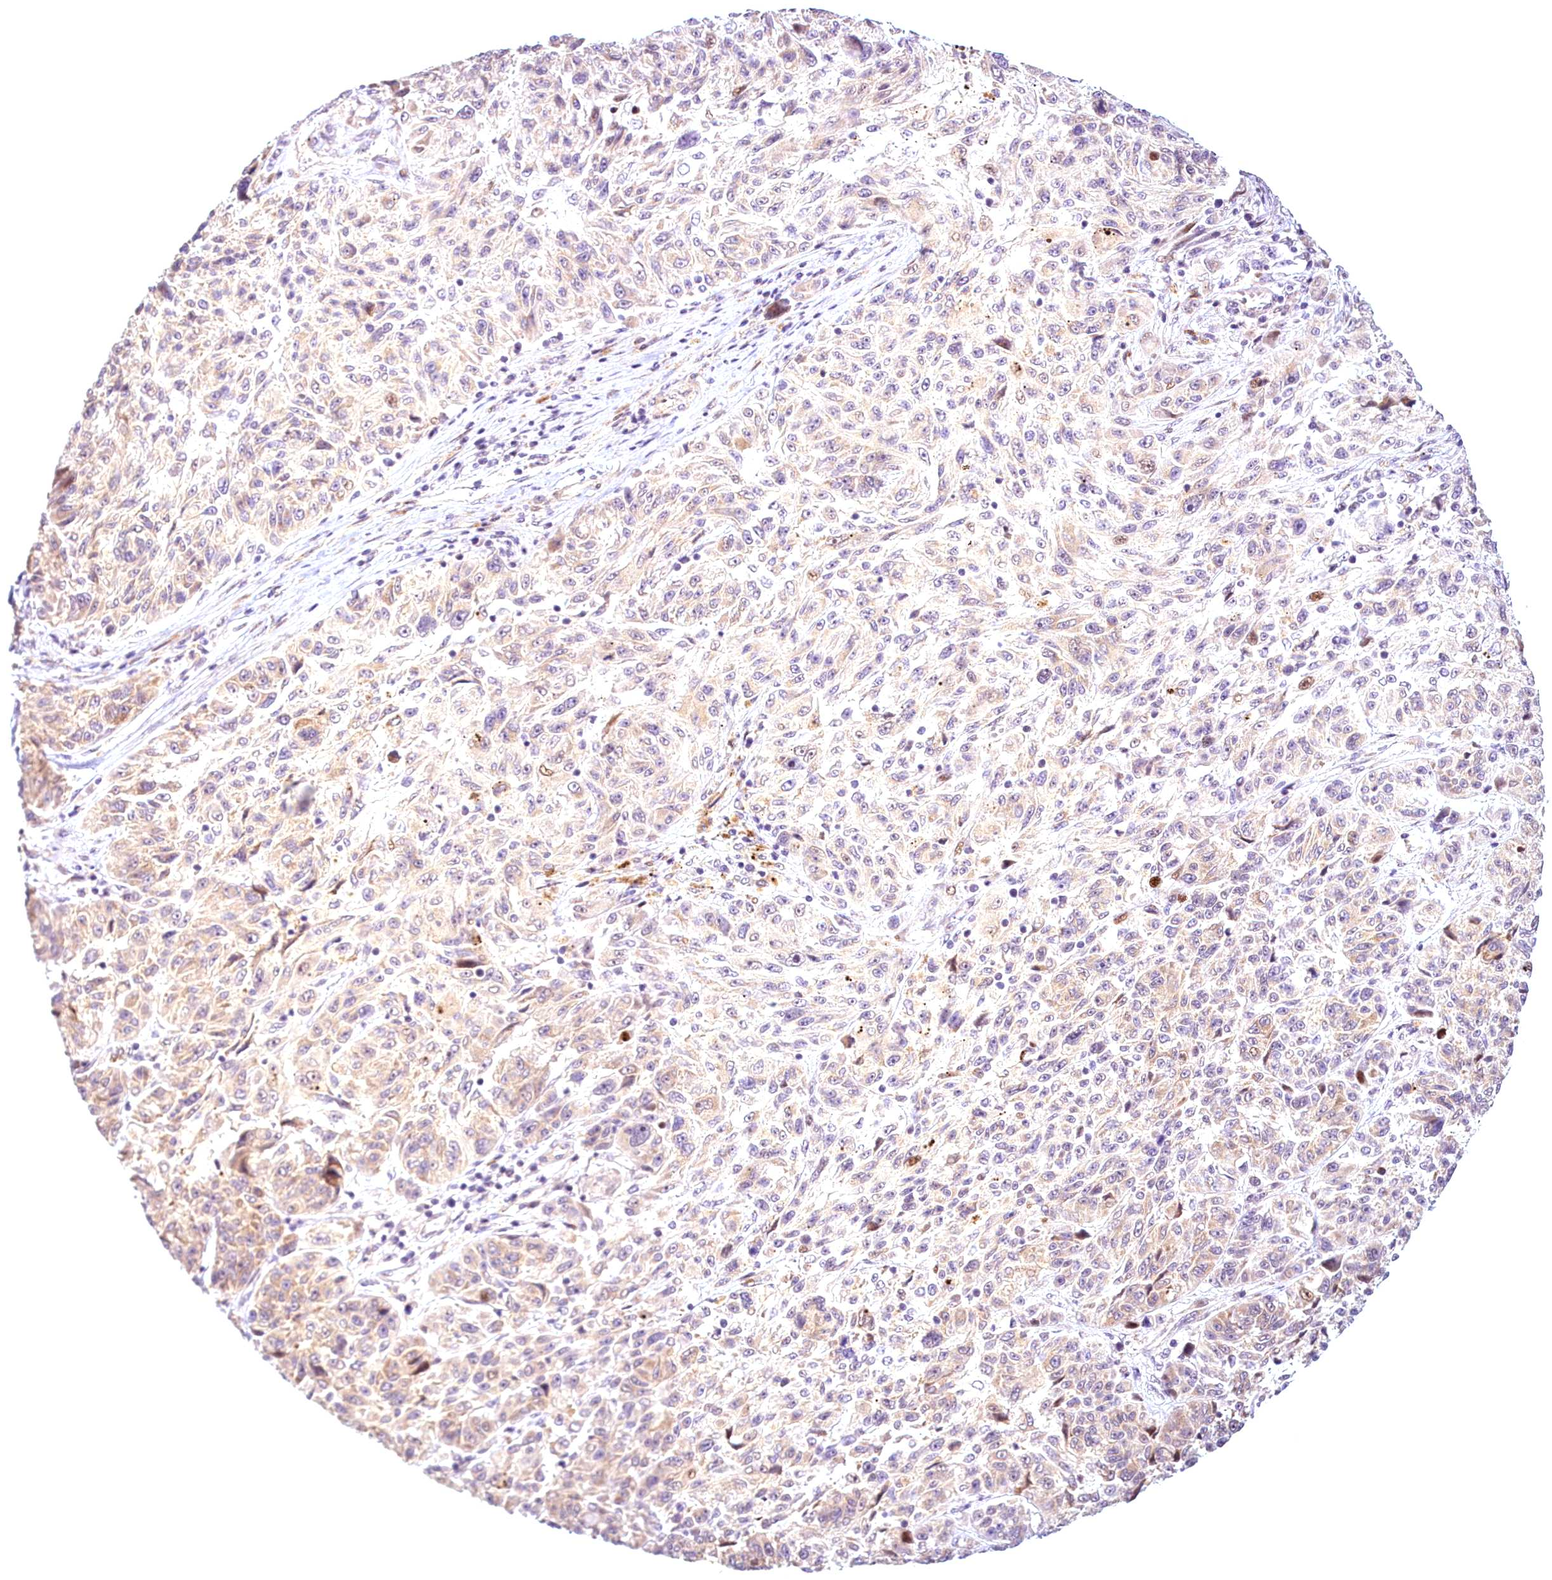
{"staining": {"intensity": "weak", "quantity": "<25%", "location": "cytoplasmic/membranous,nuclear"}, "tissue": "melanoma", "cell_type": "Tumor cells", "image_type": "cancer", "snomed": [{"axis": "morphology", "description": "Malignant melanoma, NOS"}, {"axis": "topography", "description": "Skin"}], "caption": "Image shows no protein staining in tumor cells of malignant melanoma tissue. Nuclei are stained in blue.", "gene": "AP1M1", "patient": {"sex": "male", "age": 53}}